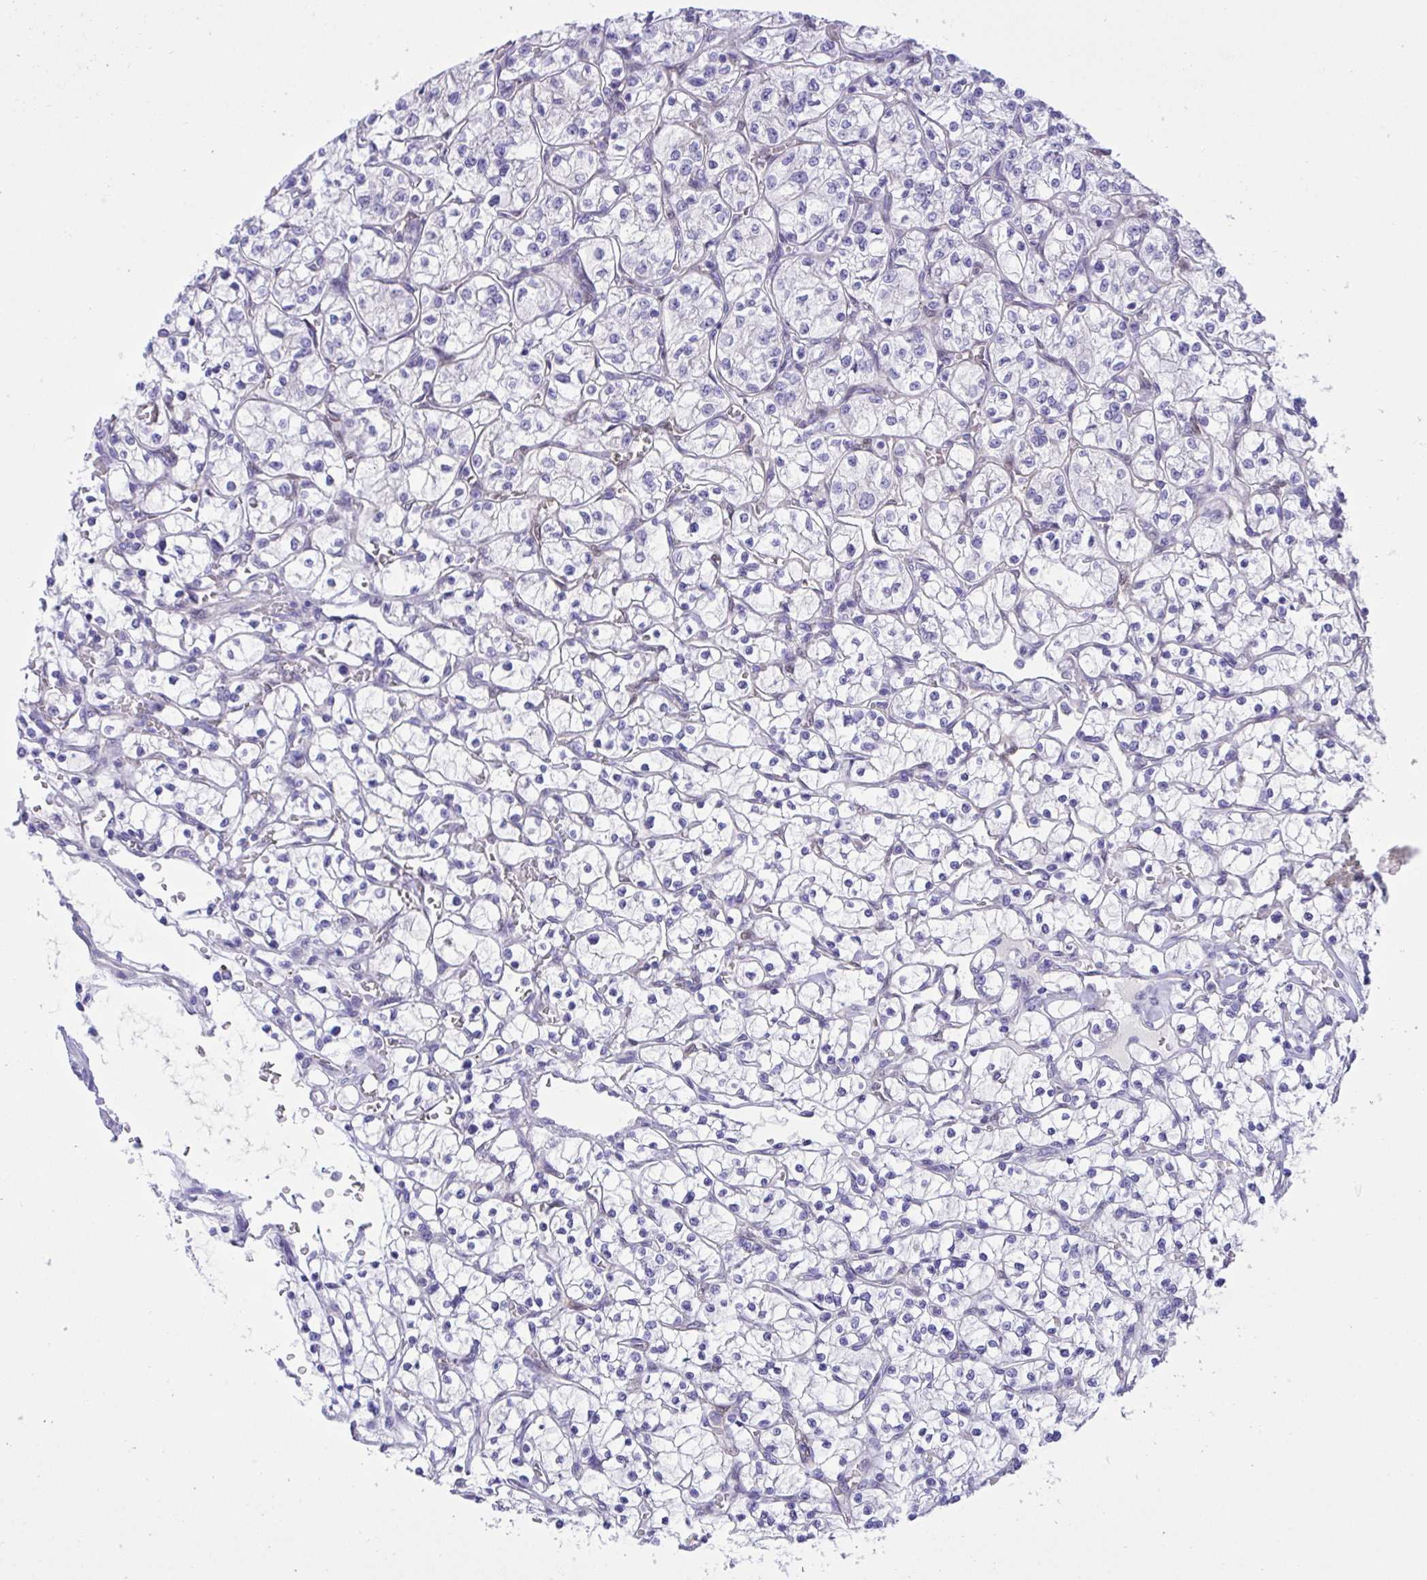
{"staining": {"intensity": "negative", "quantity": "none", "location": "none"}, "tissue": "renal cancer", "cell_type": "Tumor cells", "image_type": "cancer", "snomed": [{"axis": "morphology", "description": "Adenocarcinoma, NOS"}, {"axis": "topography", "description": "Kidney"}], "caption": "DAB (3,3'-diaminobenzidine) immunohistochemical staining of human adenocarcinoma (renal) exhibits no significant expression in tumor cells. (DAB (3,3'-diaminobenzidine) immunohistochemistry with hematoxylin counter stain).", "gene": "PGM2L1", "patient": {"sex": "female", "age": 64}}